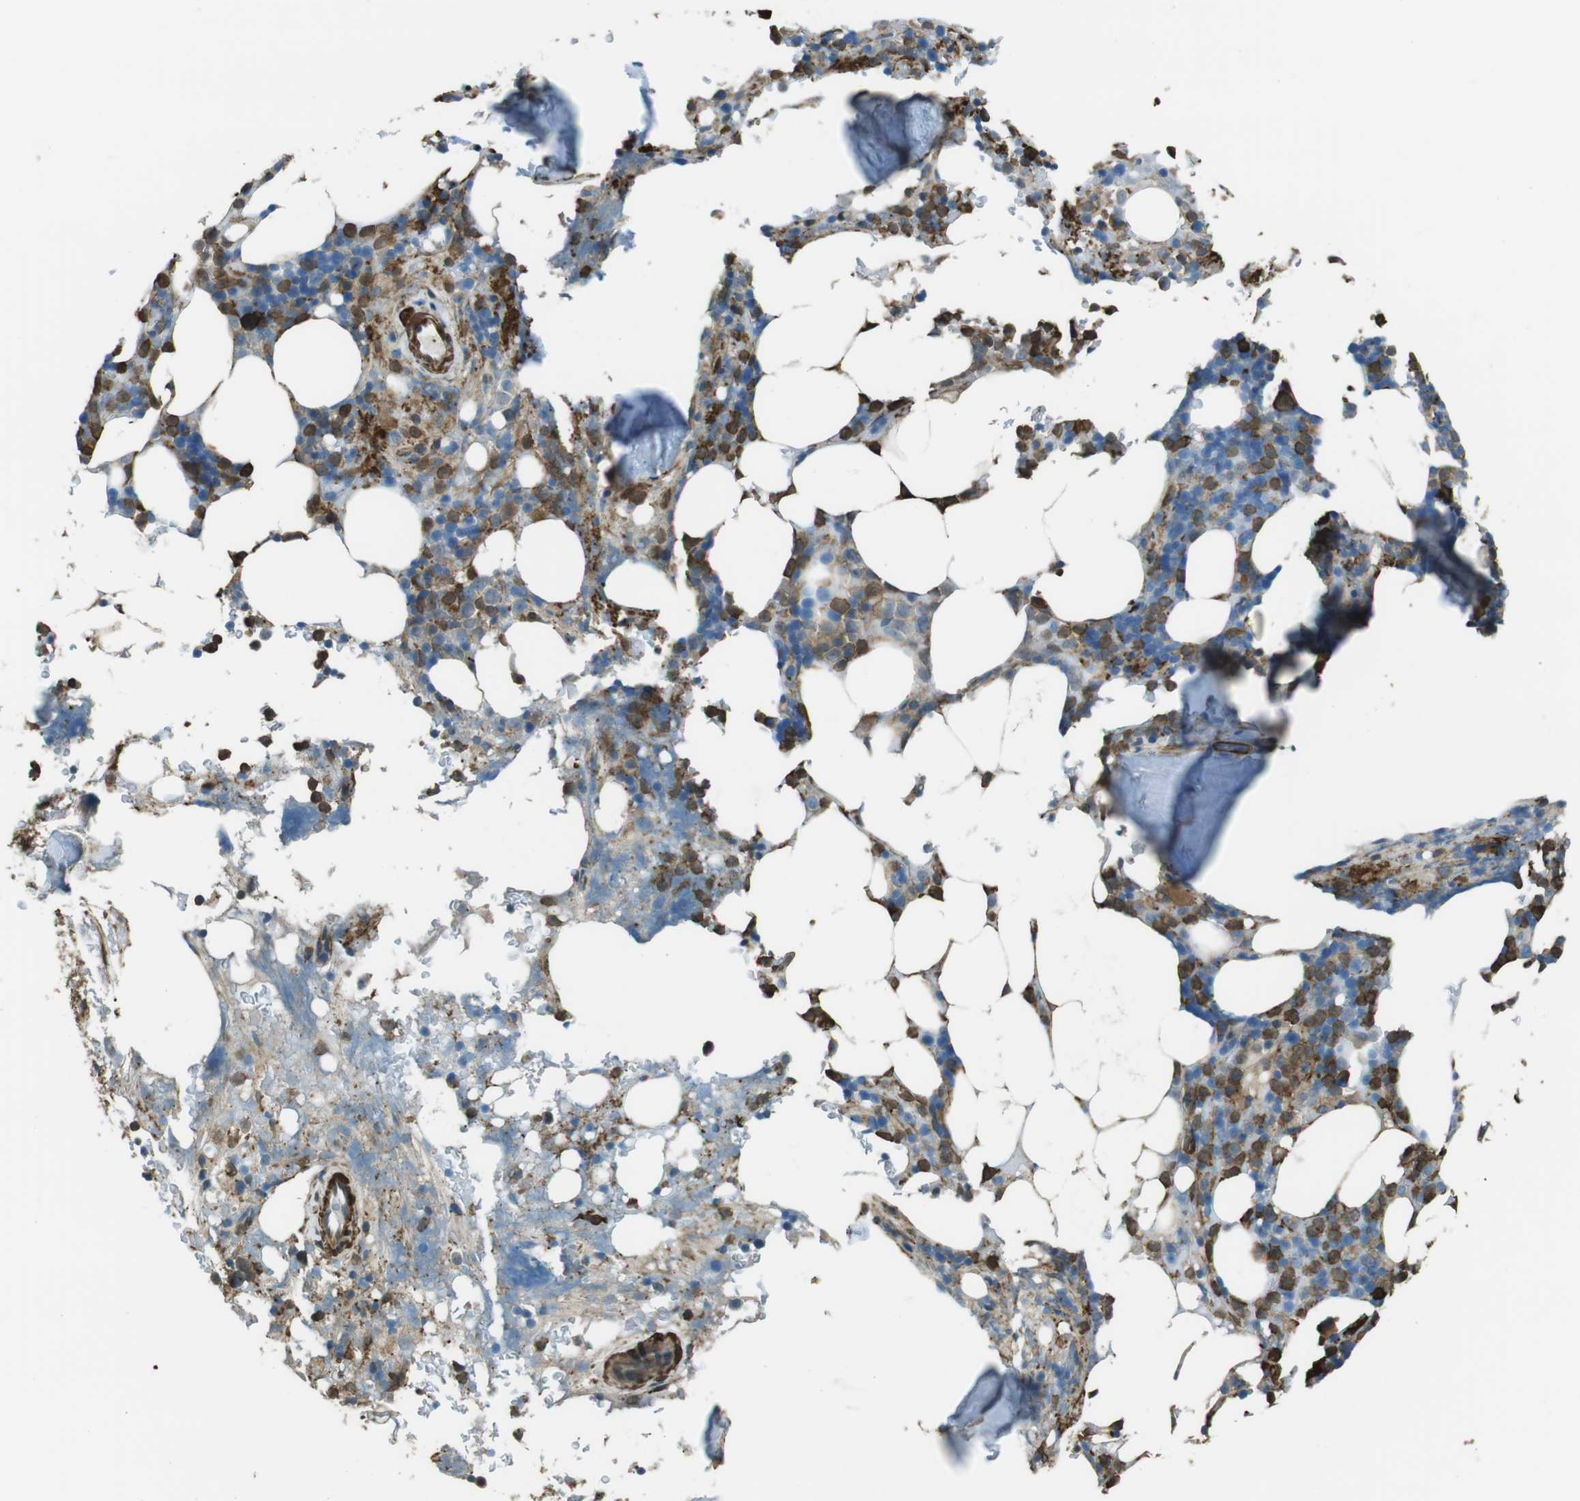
{"staining": {"intensity": "moderate", "quantity": "25%-75%", "location": "cytoplasmic/membranous"}, "tissue": "bone marrow", "cell_type": "Hematopoietic cells", "image_type": "normal", "snomed": [{"axis": "morphology", "description": "Normal tissue, NOS"}, {"axis": "topography", "description": "Bone marrow"}], "caption": "This image reveals immunohistochemistry staining of unremarkable human bone marrow, with medium moderate cytoplasmic/membranous staining in approximately 25%-75% of hematopoietic cells.", "gene": "SFT2D1", "patient": {"sex": "female", "age": 73}}